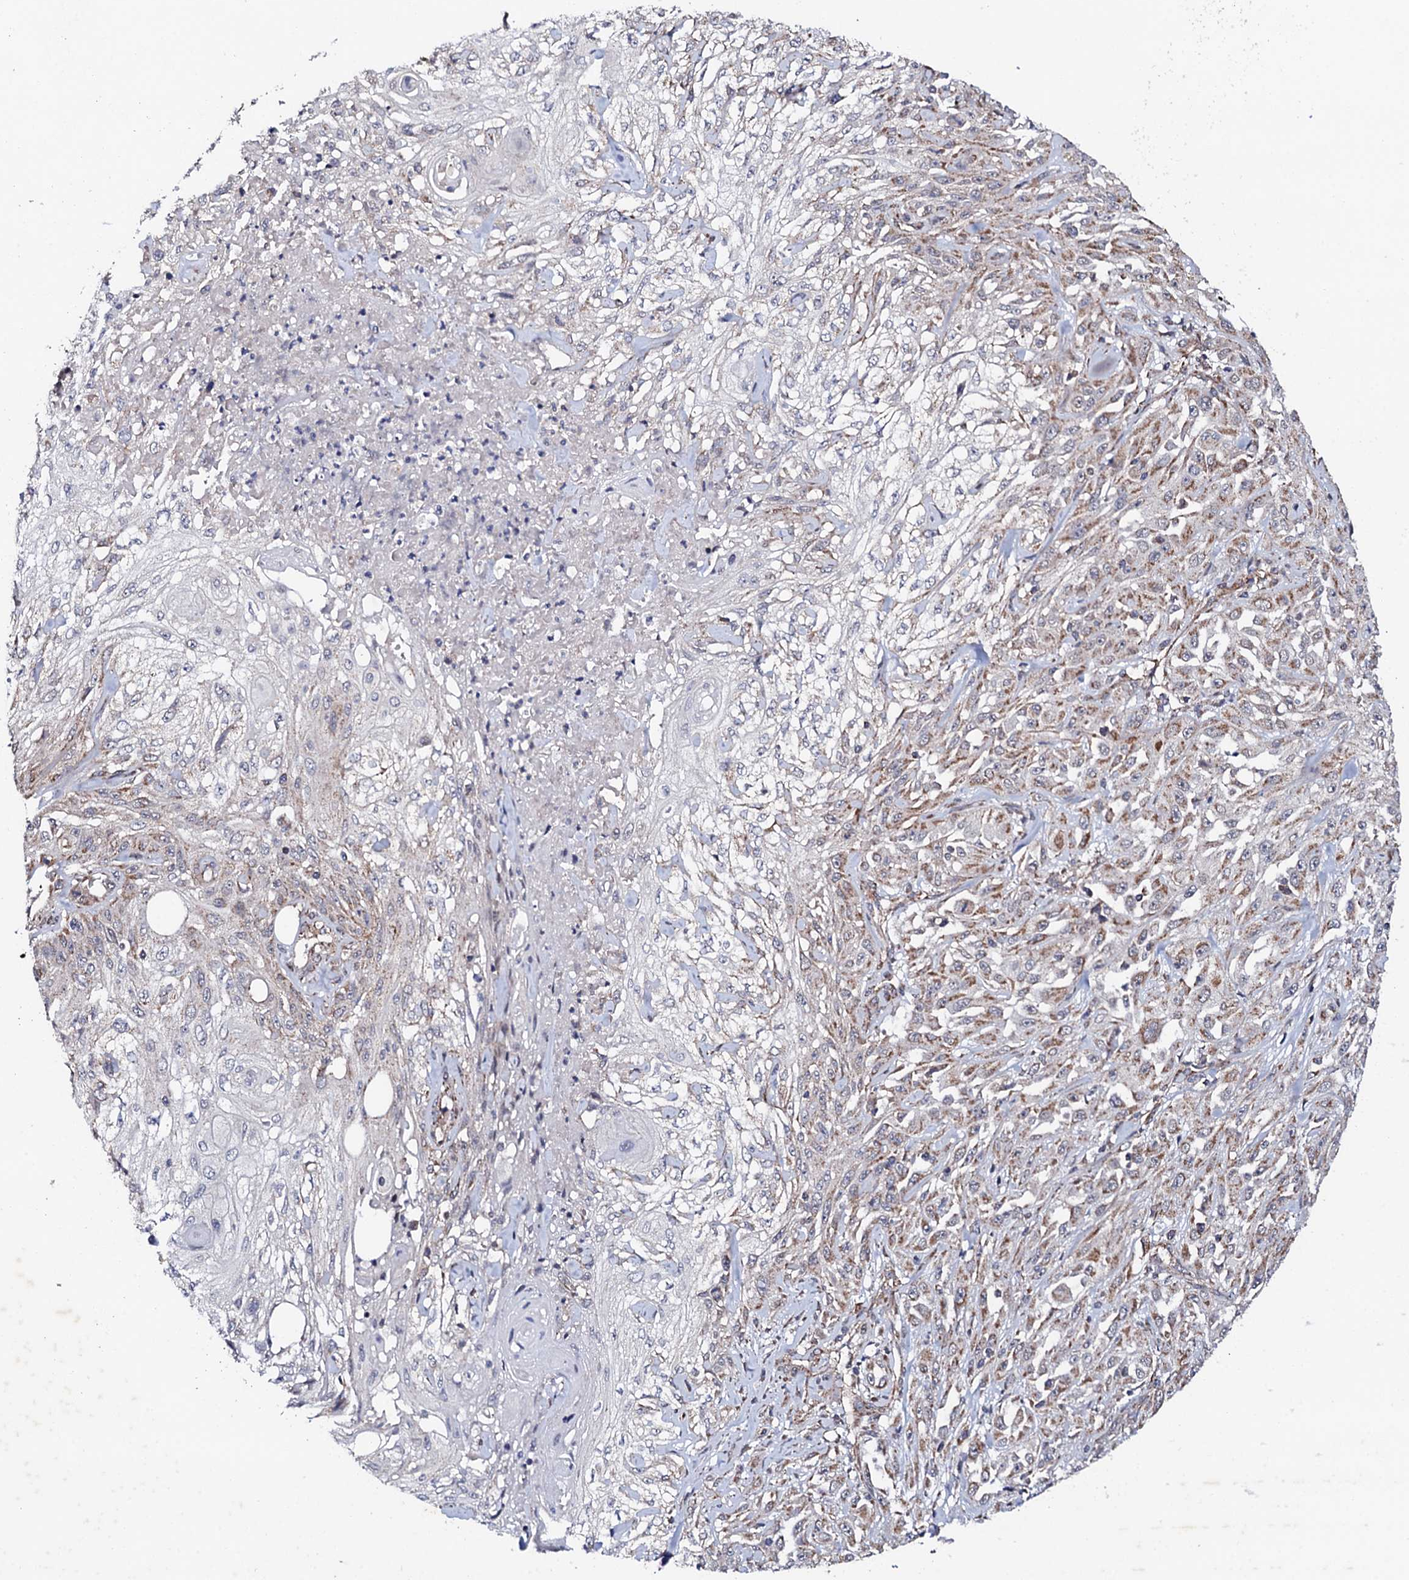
{"staining": {"intensity": "moderate", "quantity": "25%-75%", "location": "cytoplasmic/membranous"}, "tissue": "skin cancer", "cell_type": "Tumor cells", "image_type": "cancer", "snomed": [{"axis": "morphology", "description": "Squamous cell carcinoma, NOS"}, {"axis": "morphology", "description": "Squamous cell carcinoma, metastatic, NOS"}, {"axis": "topography", "description": "Skin"}, {"axis": "topography", "description": "Lymph node"}], "caption": "Protein expression analysis of skin cancer exhibits moderate cytoplasmic/membranous staining in approximately 25%-75% of tumor cells. (IHC, brightfield microscopy, high magnification).", "gene": "MTIF3", "patient": {"sex": "male", "age": 75}}